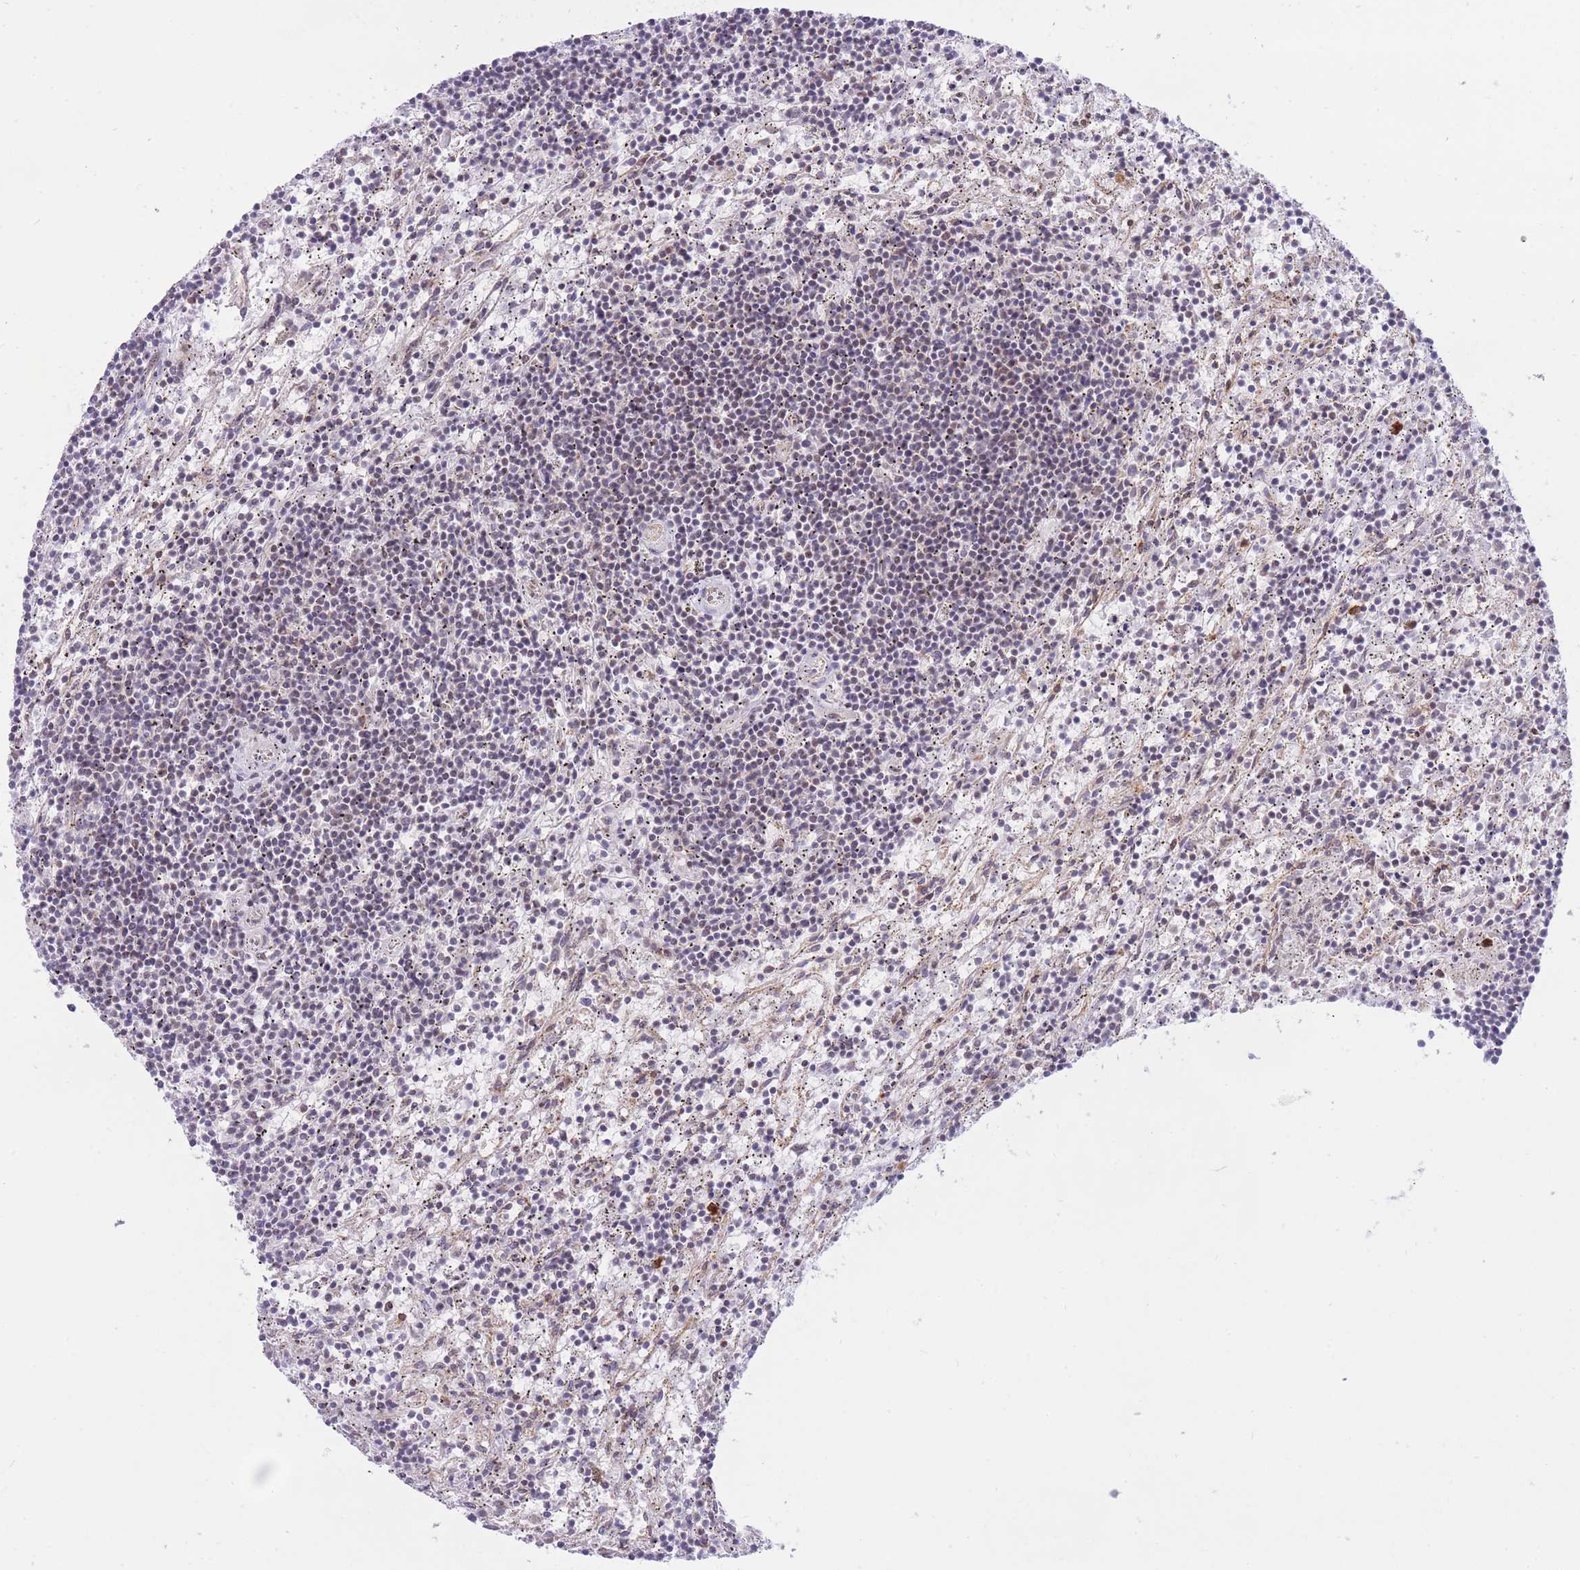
{"staining": {"intensity": "negative", "quantity": "none", "location": "none"}, "tissue": "lymphoma", "cell_type": "Tumor cells", "image_type": "cancer", "snomed": [{"axis": "morphology", "description": "Malignant lymphoma, non-Hodgkin's type, Low grade"}, {"axis": "topography", "description": "Spleen"}], "caption": "Immunohistochemistry image of neoplastic tissue: low-grade malignant lymphoma, non-Hodgkin's type stained with DAB shows no significant protein staining in tumor cells.", "gene": "CYP2B6", "patient": {"sex": "male", "age": 76}}